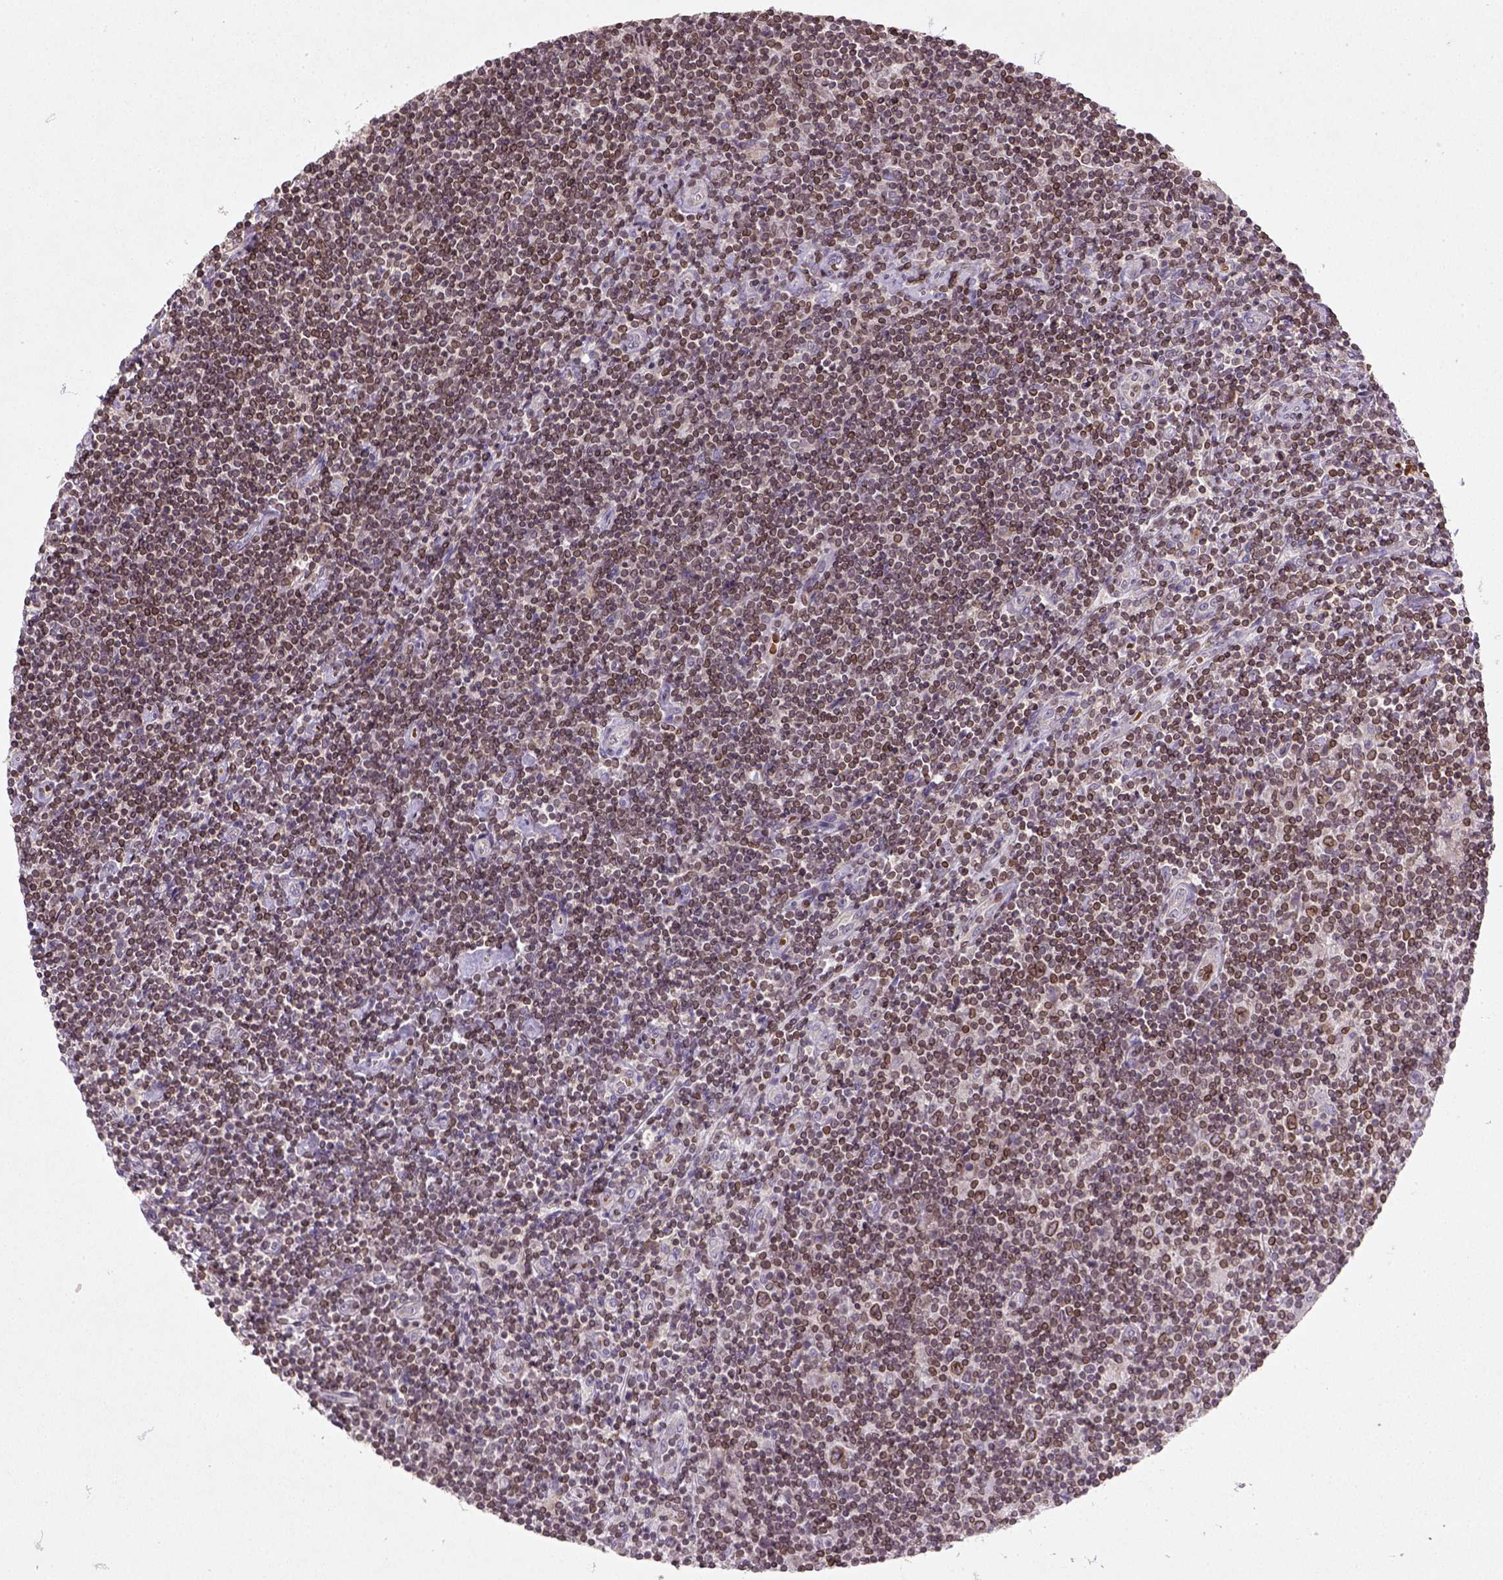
{"staining": {"intensity": "weak", "quantity": ">75%", "location": "nuclear"}, "tissue": "lymphoma", "cell_type": "Tumor cells", "image_type": "cancer", "snomed": [{"axis": "morphology", "description": "Hodgkin's disease, NOS"}, {"axis": "topography", "description": "Lymph node"}], "caption": "The histopathology image exhibits staining of Hodgkin's disease, revealing weak nuclear protein staining (brown color) within tumor cells. Immunohistochemistry stains the protein in brown and the nuclei are stained blue.", "gene": "NUDT3", "patient": {"sex": "male", "age": 40}}